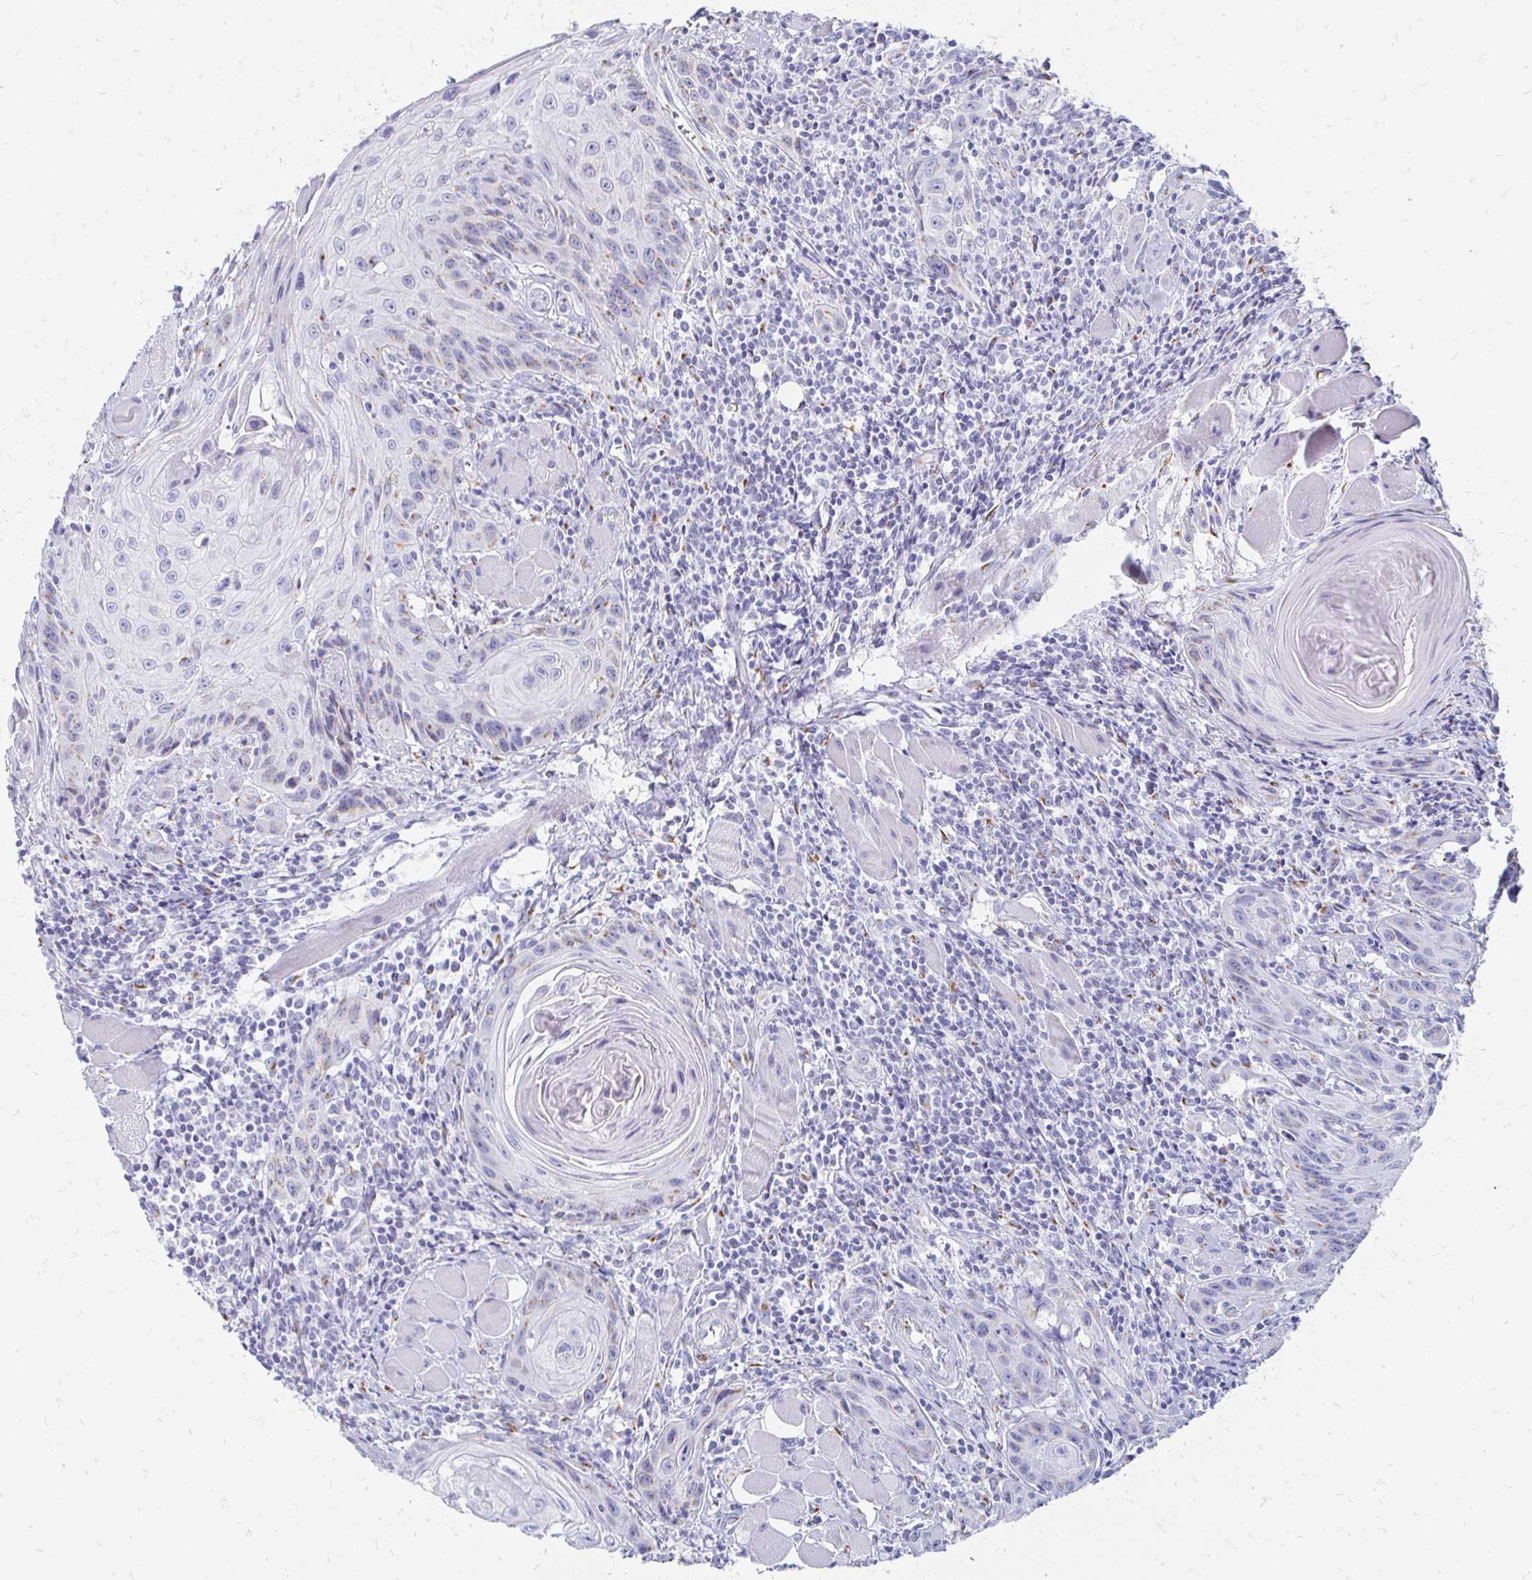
{"staining": {"intensity": "weak", "quantity": "<25%", "location": "cytoplasmic/membranous"}, "tissue": "head and neck cancer", "cell_type": "Tumor cells", "image_type": "cancer", "snomed": [{"axis": "morphology", "description": "Squamous cell carcinoma, NOS"}, {"axis": "topography", "description": "Oral tissue"}, {"axis": "topography", "description": "Head-Neck"}], "caption": "Tumor cells show no significant protein expression in head and neck cancer. (DAB IHC visualized using brightfield microscopy, high magnification).", "gene": "PAGE4", "patient": {"sex": "male", "age": 58}}